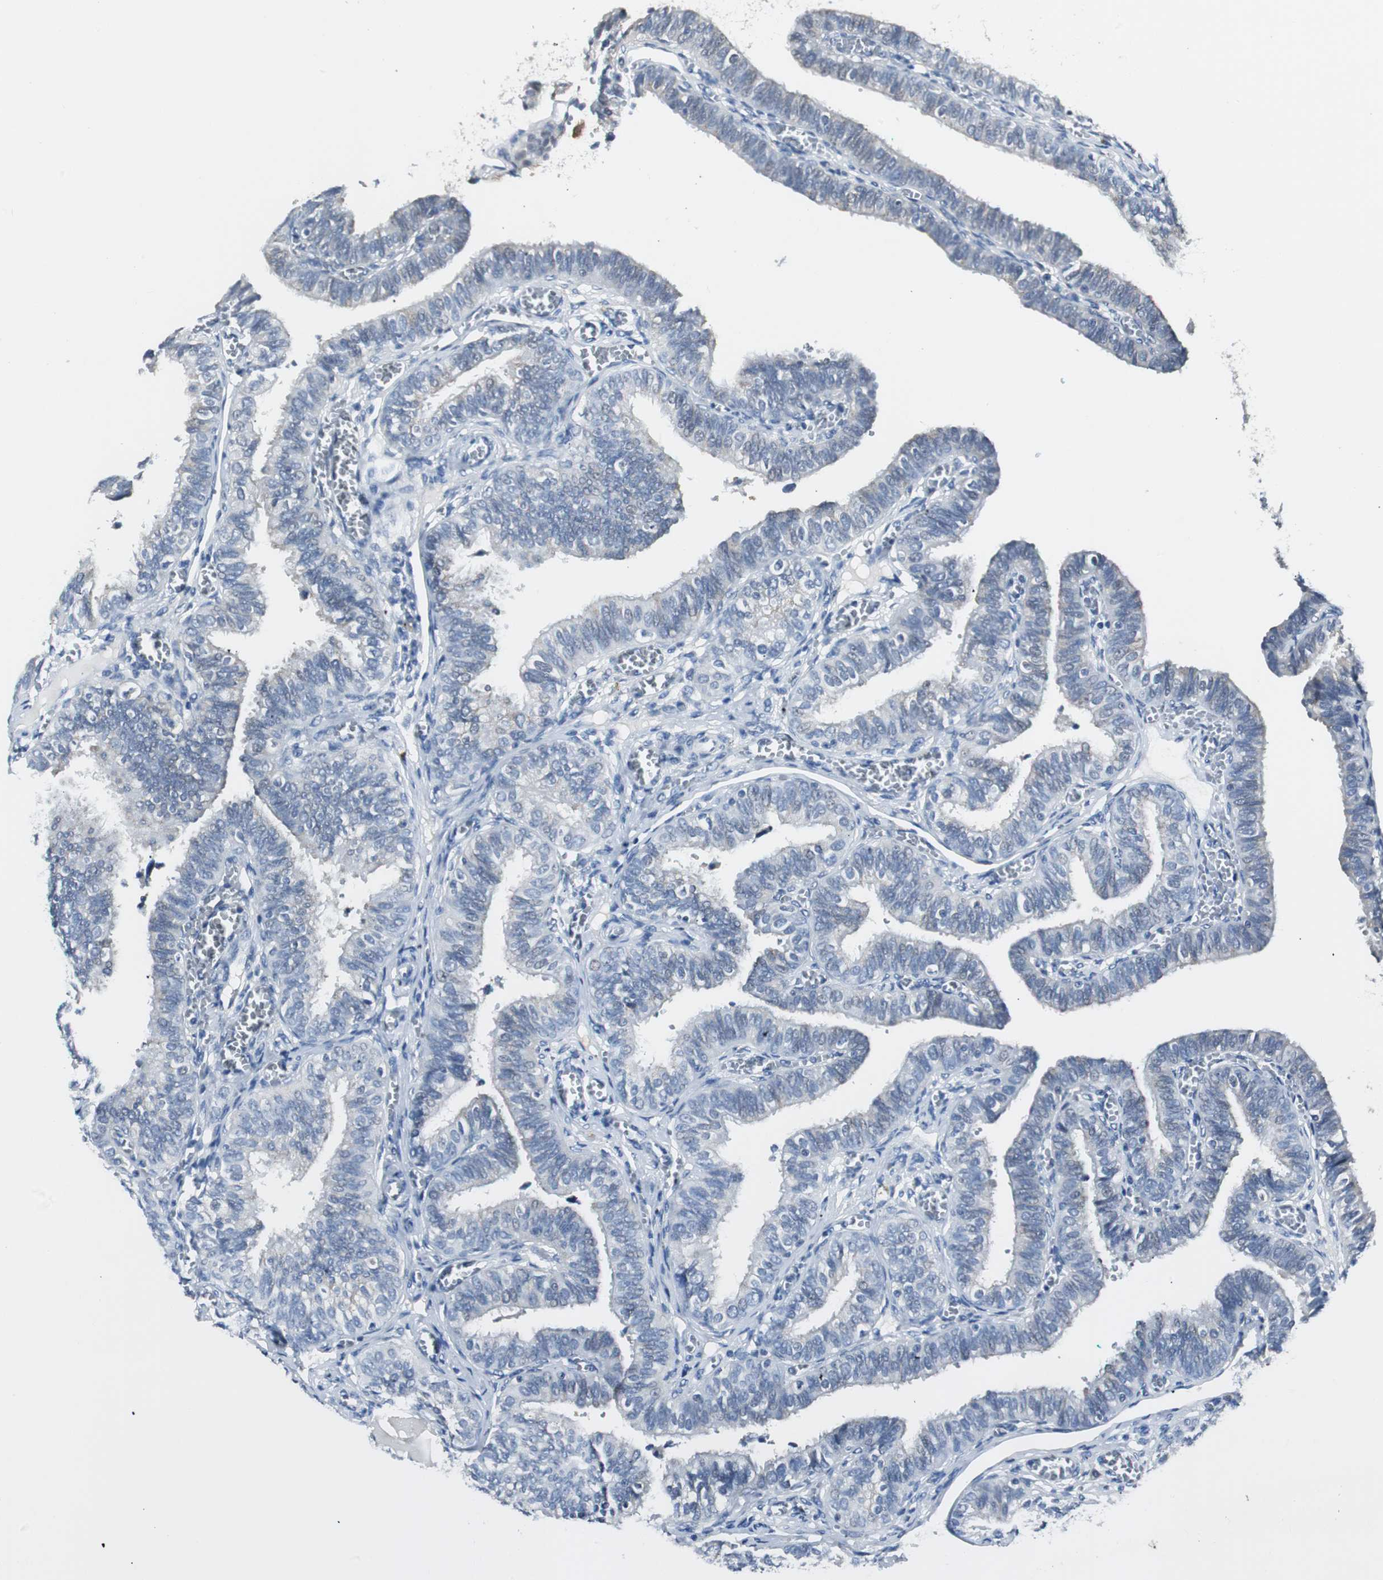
{"staining": {"intensity": "negative", "quantity": "none", "location": "none"}, "tissue": "fallopian tube", "cell_type": "Glandular cells", "image_type": "normal", "snomed": [{"axis": "morphology", "description": "Normal tissue, NOS"}, {"axis": "topography", "description": "Fallopian tube"}], "caption": "This is an immunohistochemistry (IHC) histopathology image of benign fallopian tube. There is no staining in glandular cells.", "gene": "SOX30", "patient": {"sex": "female", "age": 46}}